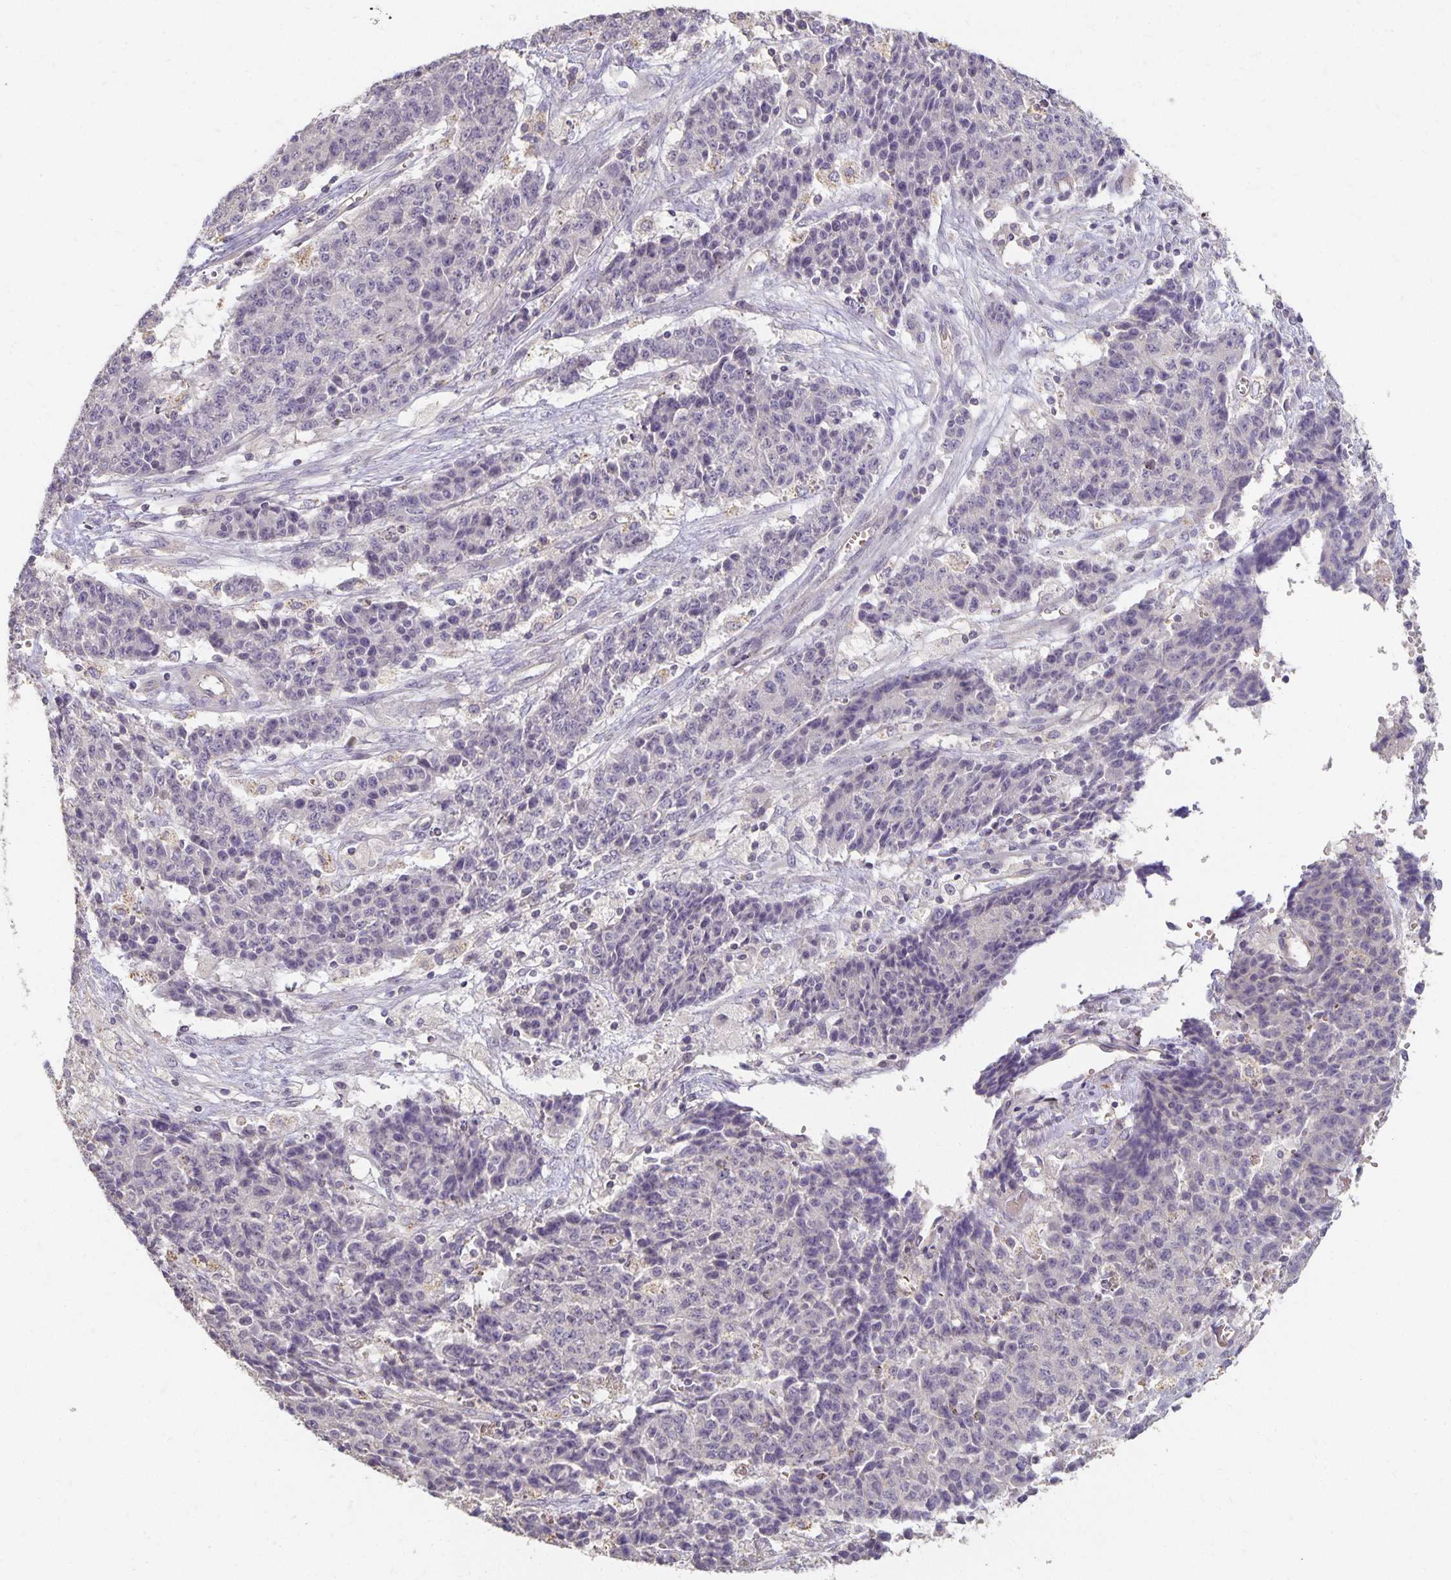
{"staining": {"intensity": "negative", "quantity": "none", "location": "none"}, "tissue": "ovarian cancer", "cell_type": "Tumor cells", "image_type": "cancer", "snomed": [{"axis": "morphology", "description": "Carcinoma, endometroid"}, {"axis": "topography", "description": "Ovary"}], "caption": "Immunohistochemistry image of neoplastic tissue: human ovarian cancer (endometroid carcinoma) stained with DAB reveals no significant protein positivity in tumor cells.", "gene": "CST6", "patient": {"sex": "female", "age": 42}}